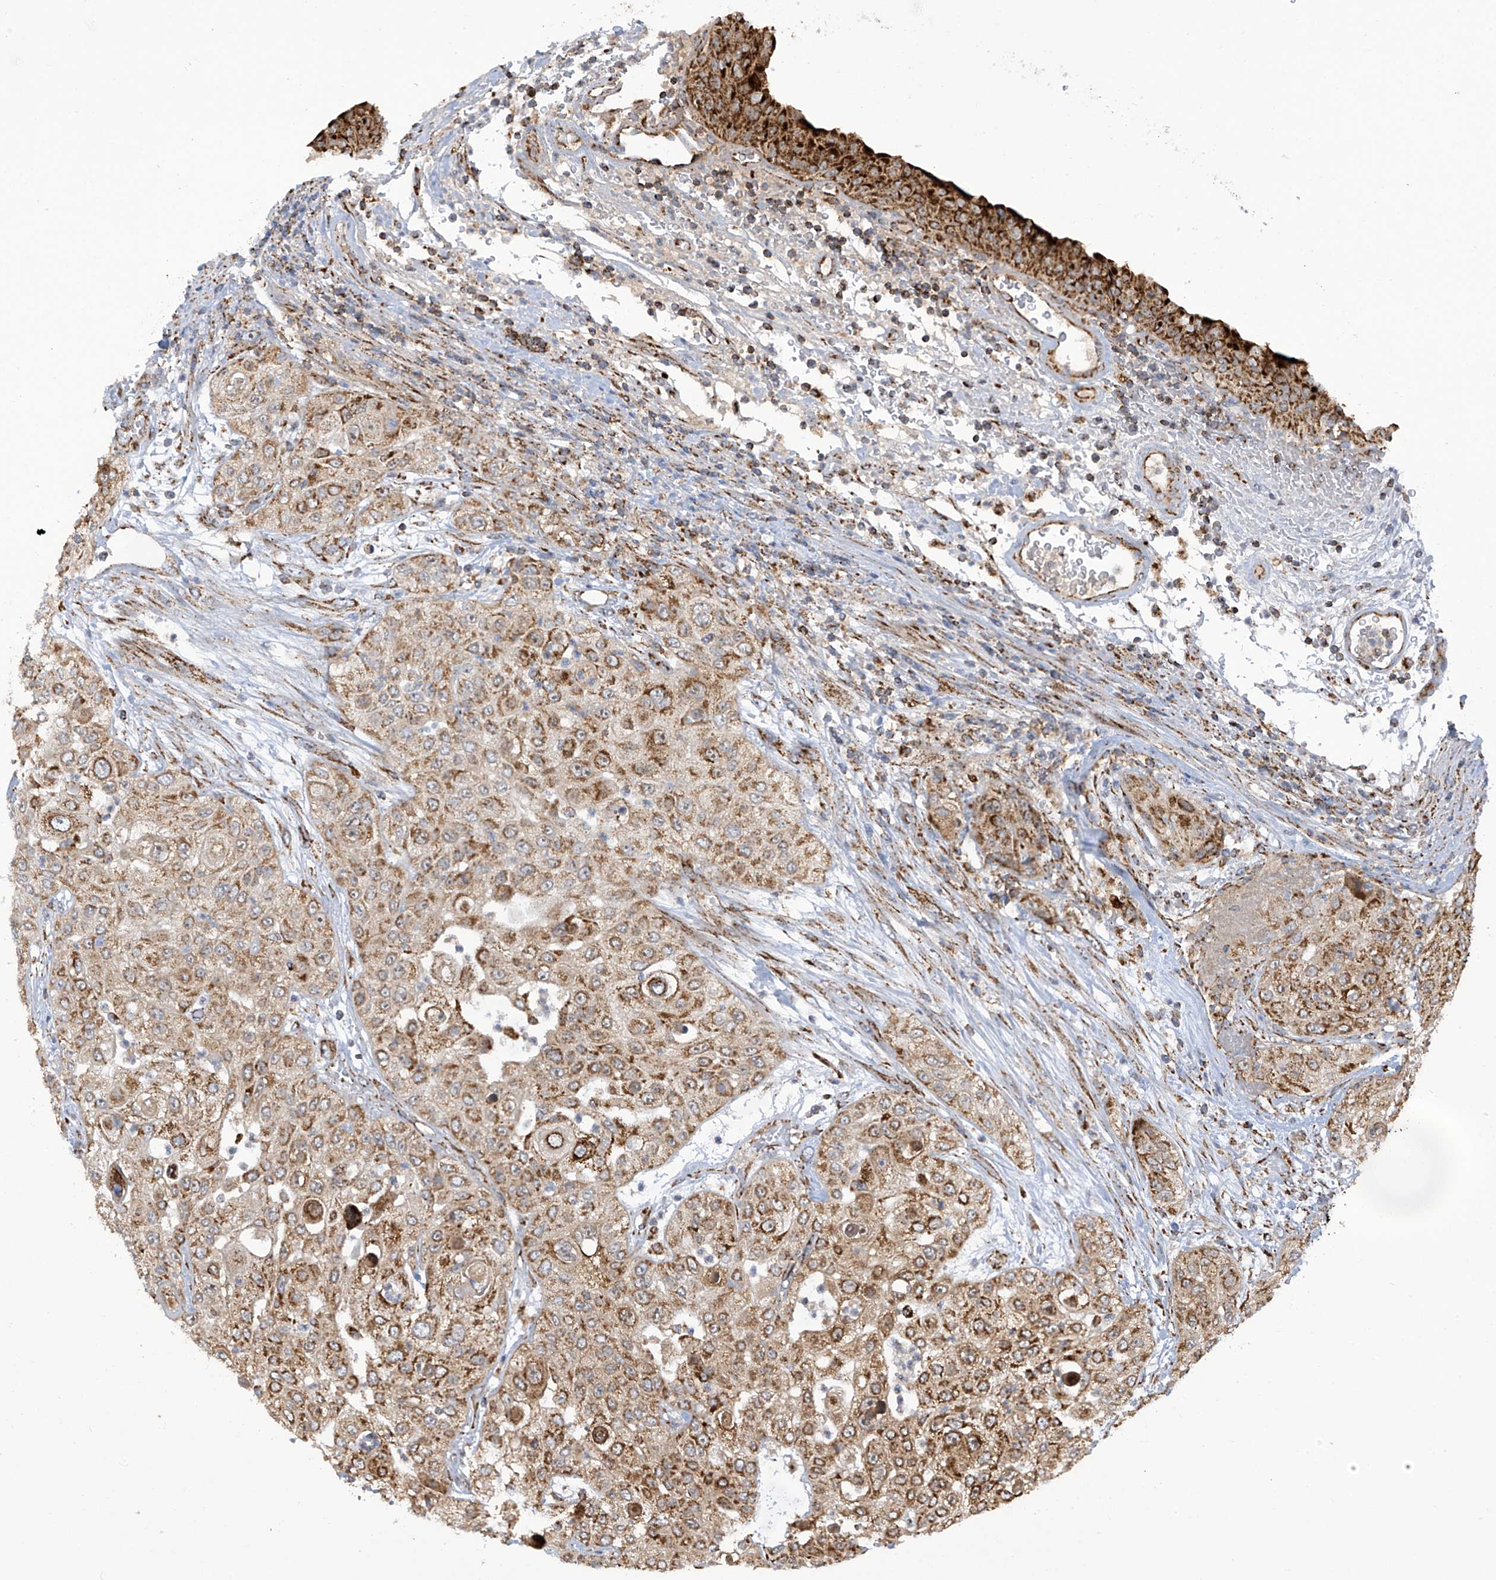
{"staining": {"intensity": "moderate", "quantity": ">75%", "location": "cytoplasmic/membranous"}, "tissue": "urothelial cancer", "cell_type": "Tumor cells", "image_type": "cancer", "snomed": [{"axis": "morphology", "description": "Urothelial carcinoma, High grade"}, {"axis": "topography", "description": "Urinary bladder"}], "caption": "IHC (DAB) staining of human urothelial carcinoma (high-grade) exhibits moderate cytoplasmic/membranous protein staining in about >75% of tumor cells.", "gene": "COX10", "patient": {"sex": "female", "age": 79}}